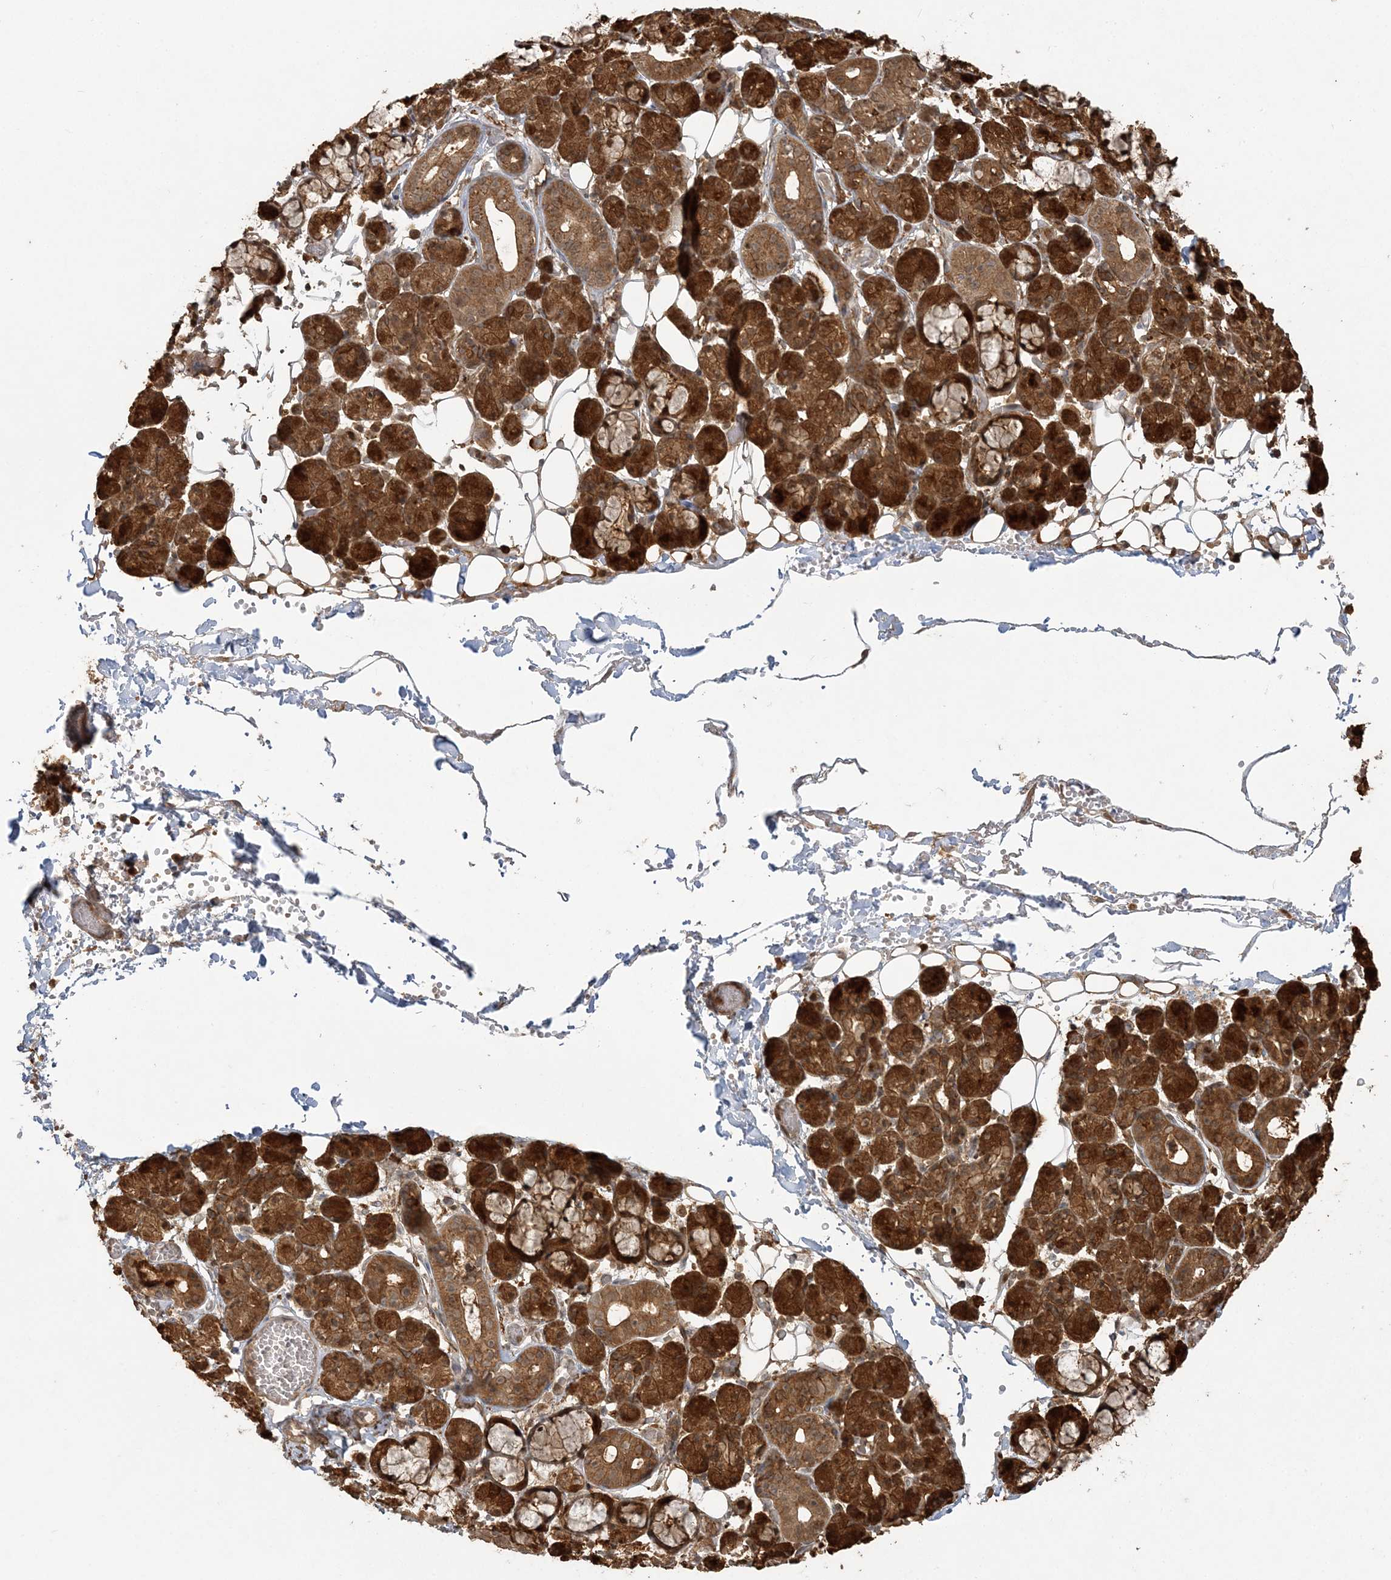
{"staining": {"intensity": "strong", "quantity": ">75%", "location": "cytoplasmic/membranous,nuclear"}, "tissue": "salivary gland", "cell_type": "Glandular cells", "image_type": "normal", "snomed": [{"axis": "morphology", "description": "Normal tissue, NOS"}, {"axis": "topography", "description": "Salivary gland"}], "caption": "Approximately >75% of glandular cells in unremarkable salivary gland exhibit strong cytoplasmic/membranous,nuclear protein expression as visualized by brown immunohistochemical staining.", "gene": "CAB39", "patient": {"sex": "male", "age": 63}}